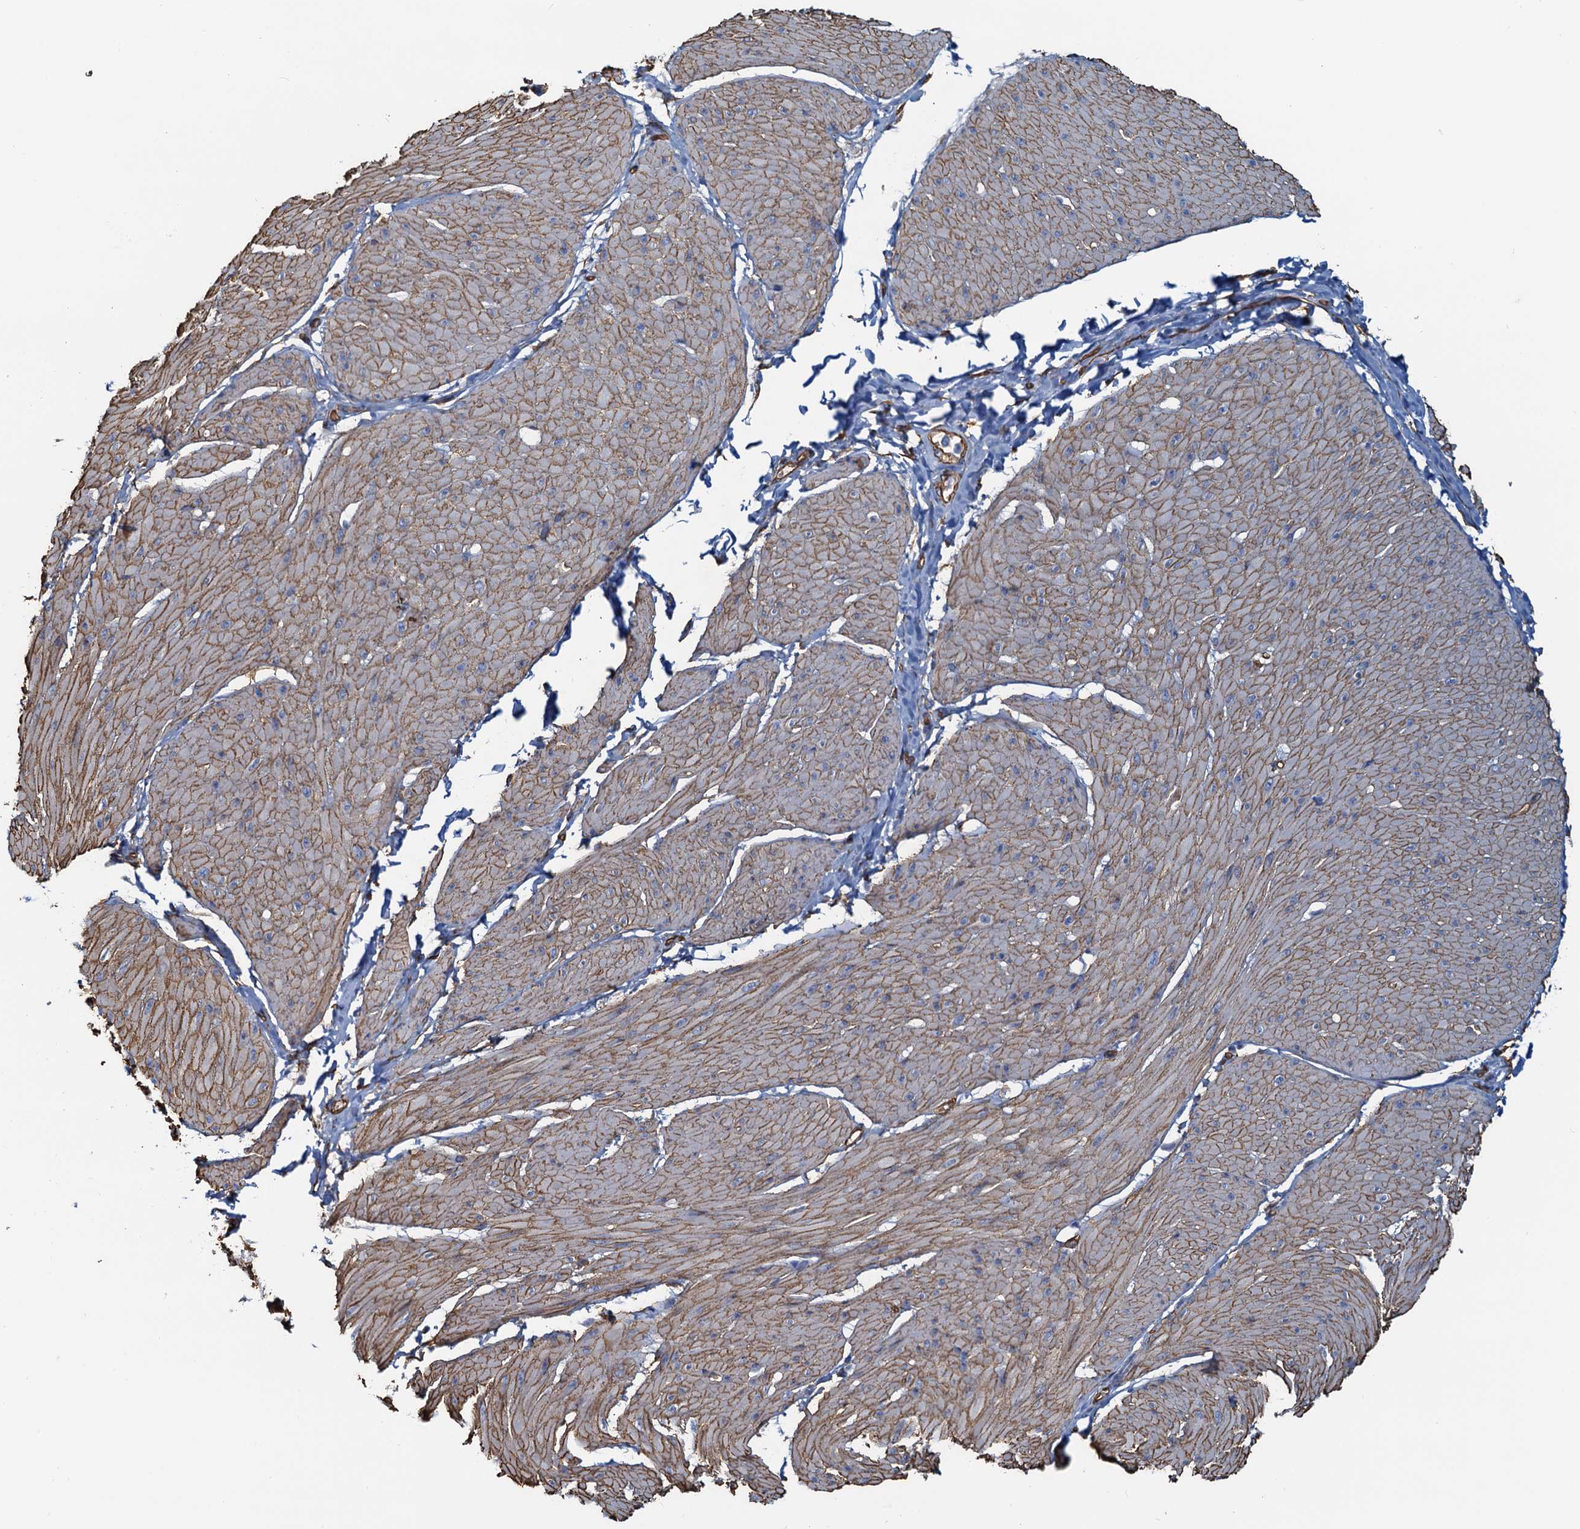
{"staining": {"intensity": "weak", "quantity": "25%-75%", "location": "cytoplasmic/membranous"}, "tissue": "smooth muscle", "cell_type": "Smooth muscle cells", "image_type": "normal", "snomed": [{"axis": "morphology", "description": "Urothelial carcinoma, High grade"}, {"axis": "topography", "description": "Urinary bladder"}], "caption": "Benign smooth muscle was stained to show a protein in brown. There is low levels of weak cytoplasmic/membranous staining in about 25%-75% of smooth muscle cells. (DAB (3,3'-diaminobenzidine) IHC with brightfield microscopy, high magnification).", "gene": "DGKG", "patient": {"sex": "male", "age": 46}}